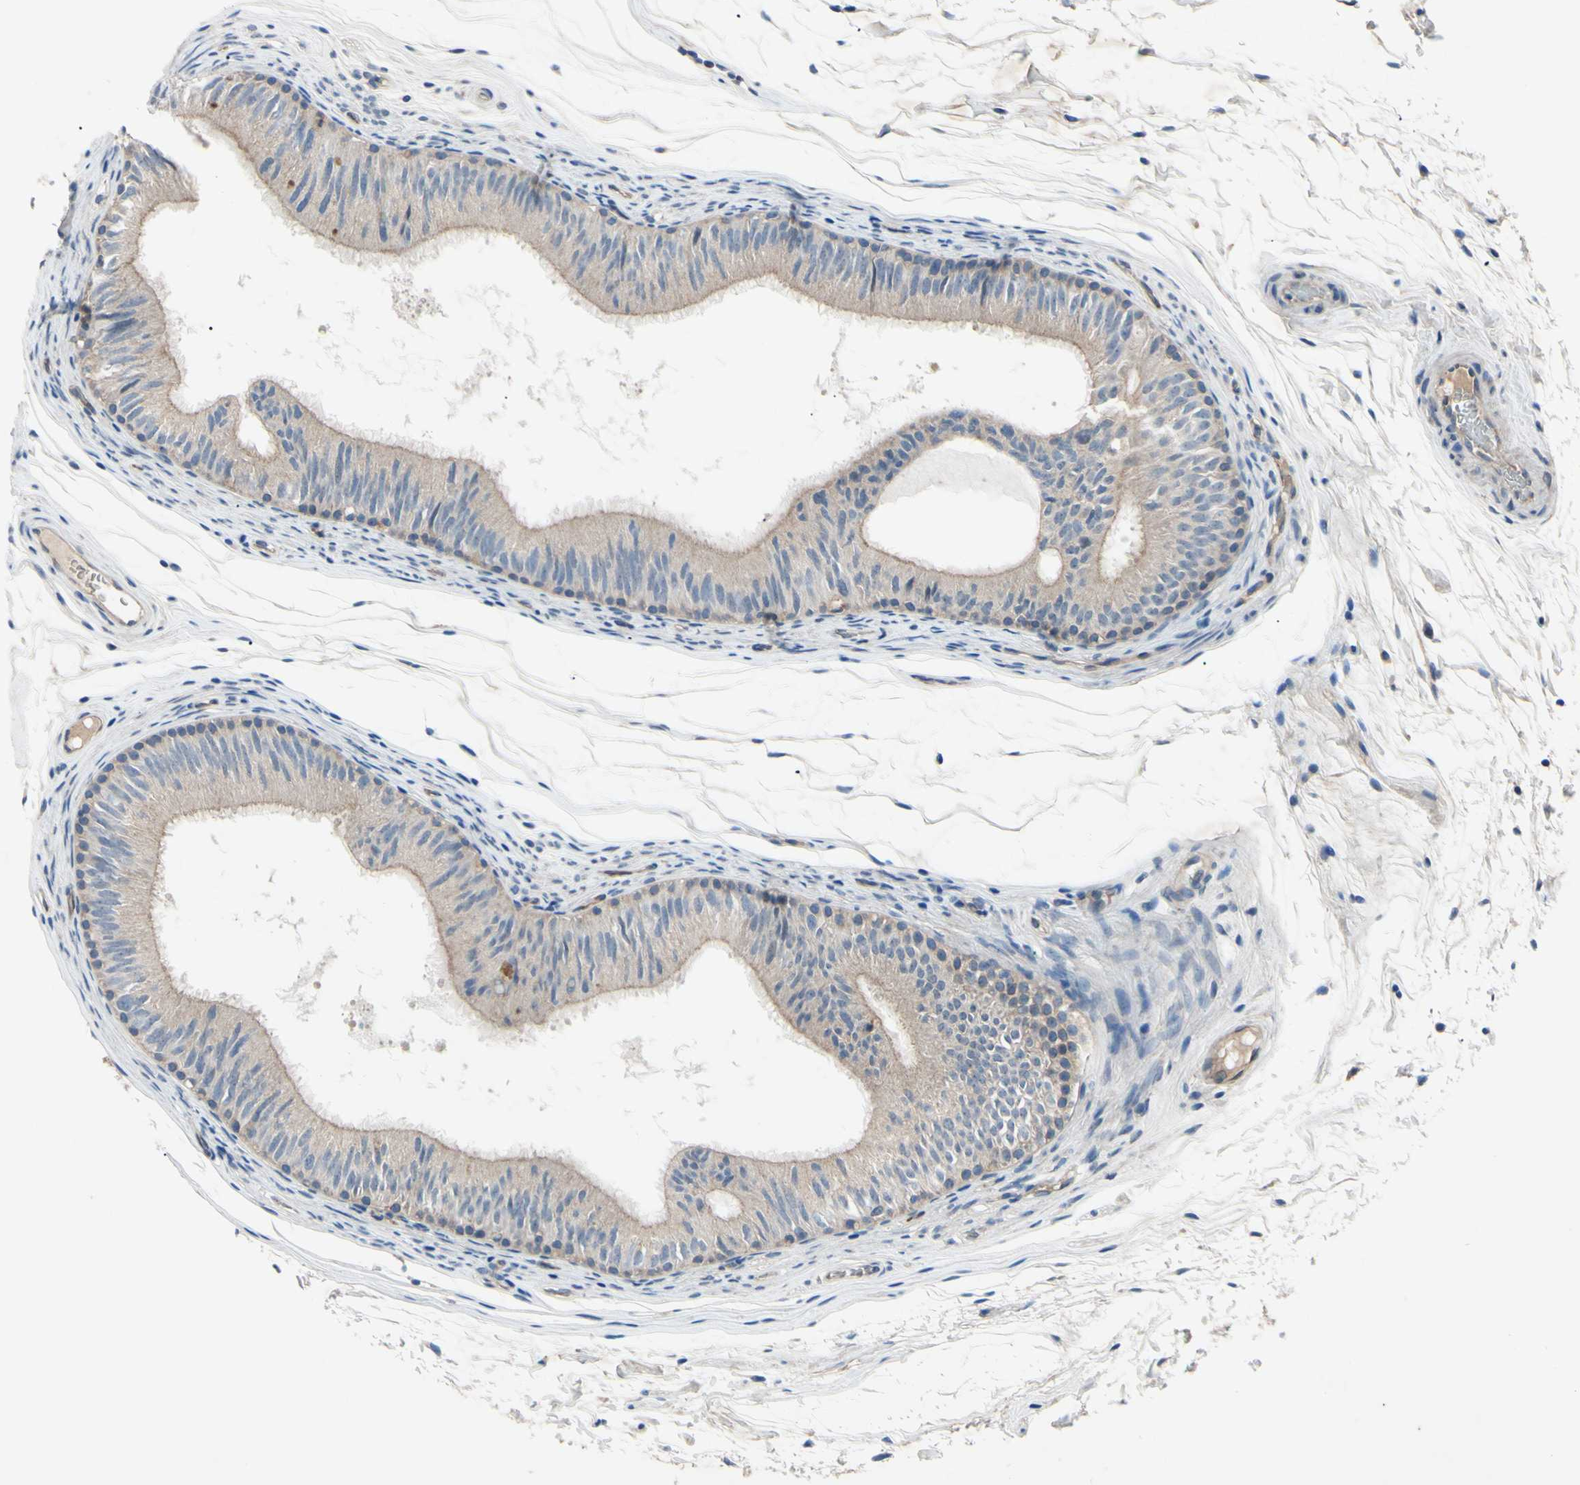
{"staining": {"intensity": "weak", "quantity": "25%-75%", "location": "cytoplasmic/membranous"}, "tissue": "epididymis", "cell_type": "Glandular cells", "image_type": "normal", "snomed": [{"axis": "morphology", "description": "Normal tissue, NOS"}, {"axis": "topography", "description": "Epididymis"}], "caption": "High-magnification brightfield microscopy of unremarkable epididymis stained with DAB (3,3'-diaminobenzidine) (brown) and counterstained with hematoxylin (blue). glandular cells exhibit weak cytoplasmic/membranous expression is identified in about25%-75% of cells. (Brightfield microscopy of DAB IHC at high magnification).", "gene": "HILPDA", "patient": {"sex": "male", "age": 36}}